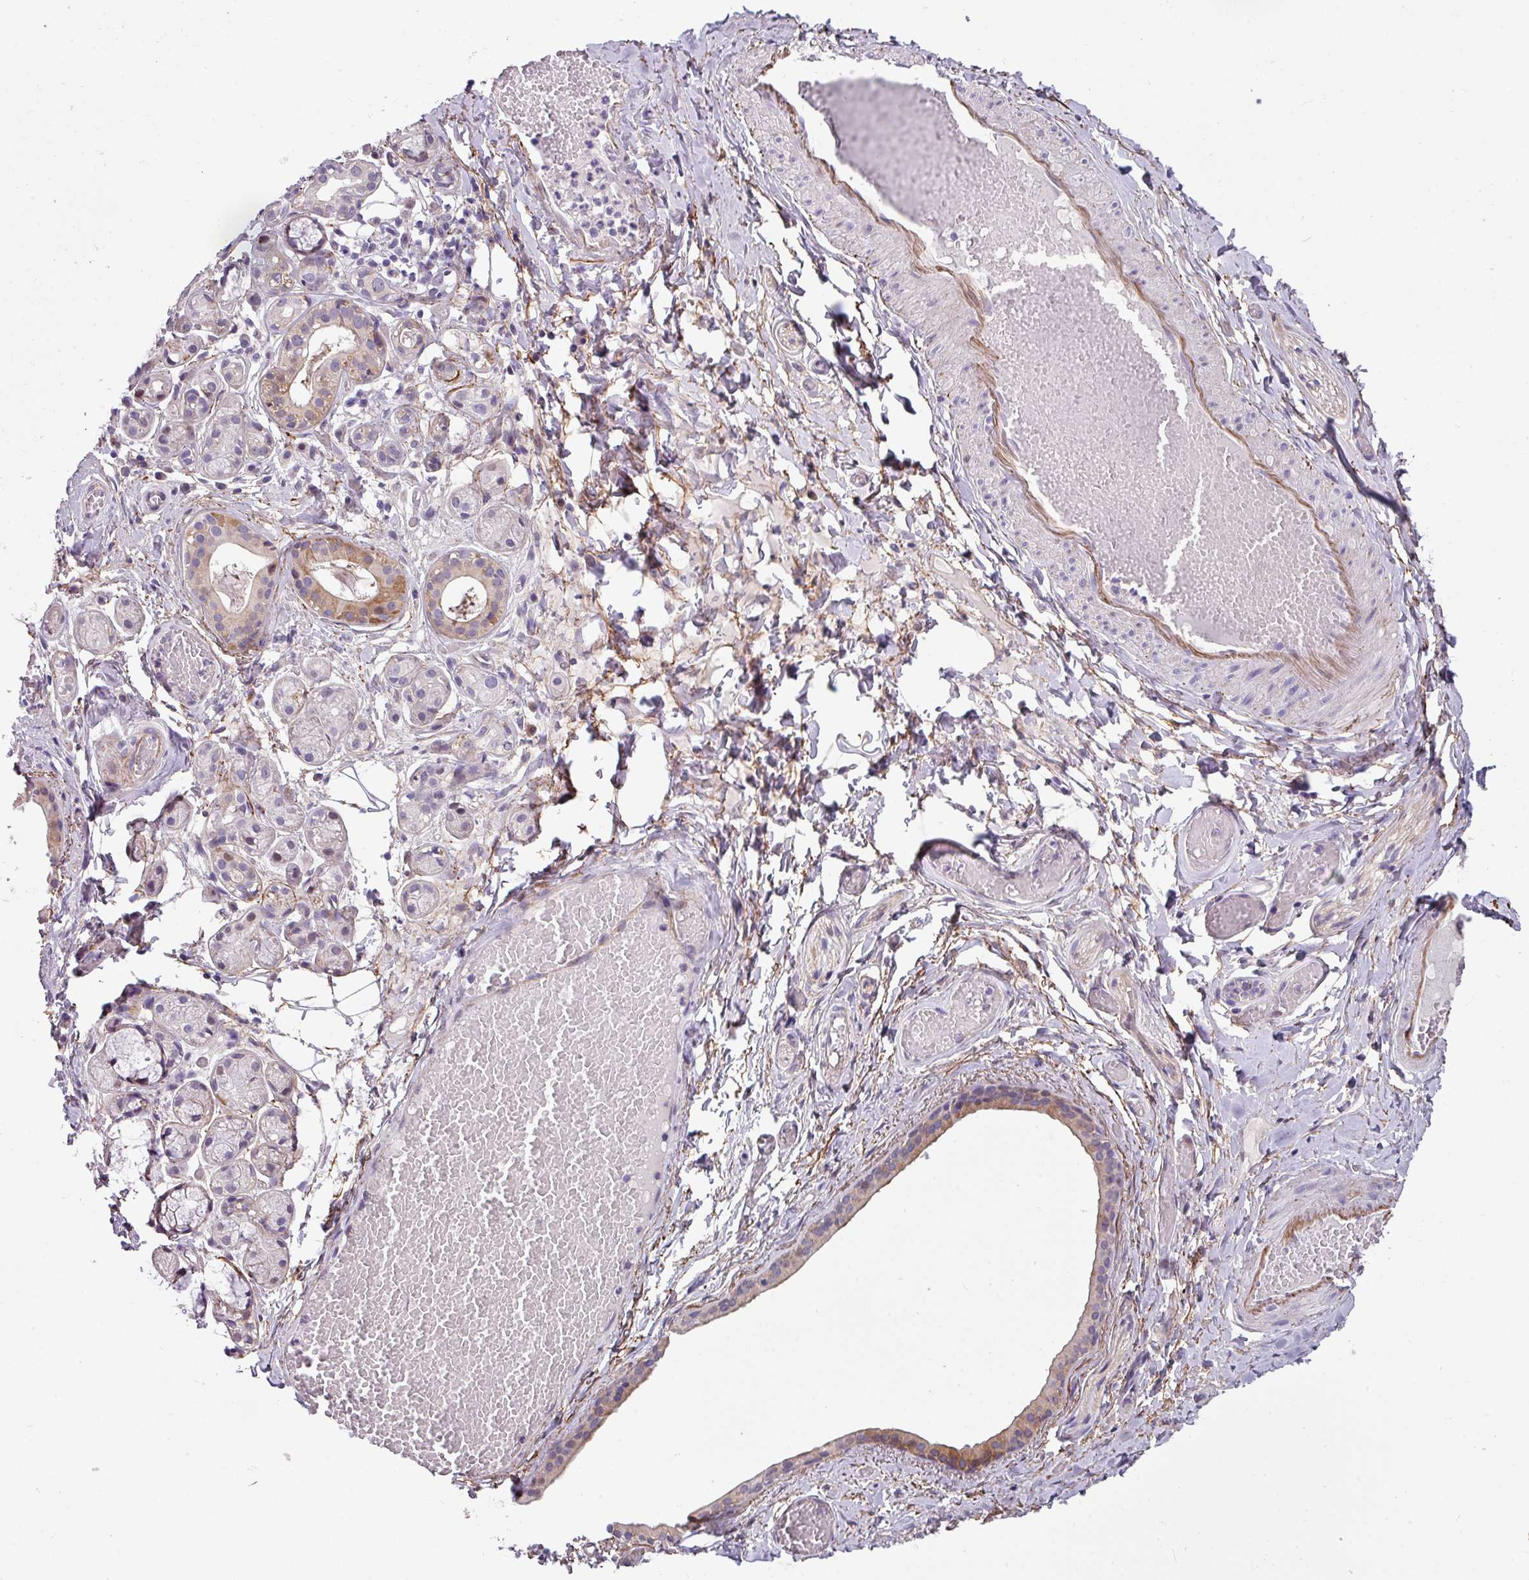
{"staining": {"intensity": "strong", "quantity": "<25%", "location": "cytoplasmic/membranous"}, "tissue": "salivary gland", "cell_type": "Glandular cells", "image_type": "normal", "snomed": [{"axis": "morphology", "description": "Normal tissue, NOS"}, {"axis": "topography", "description": "Salivary gland"}], "caption": "Immunohistochemistry staining of unremarkable salivary gland, which exhibits medium levels of strong cytoplasmic/membranous positivity in about <25% of glandular cells indicating strong cytoplasmic/membranous protein staining. The staining was performed using DAB (brown) for protein detection and nuclei were counterstained in hematoxylin (blue).", "gene": "C2orf16", "patient": {"sex": "male", "age": 82}}